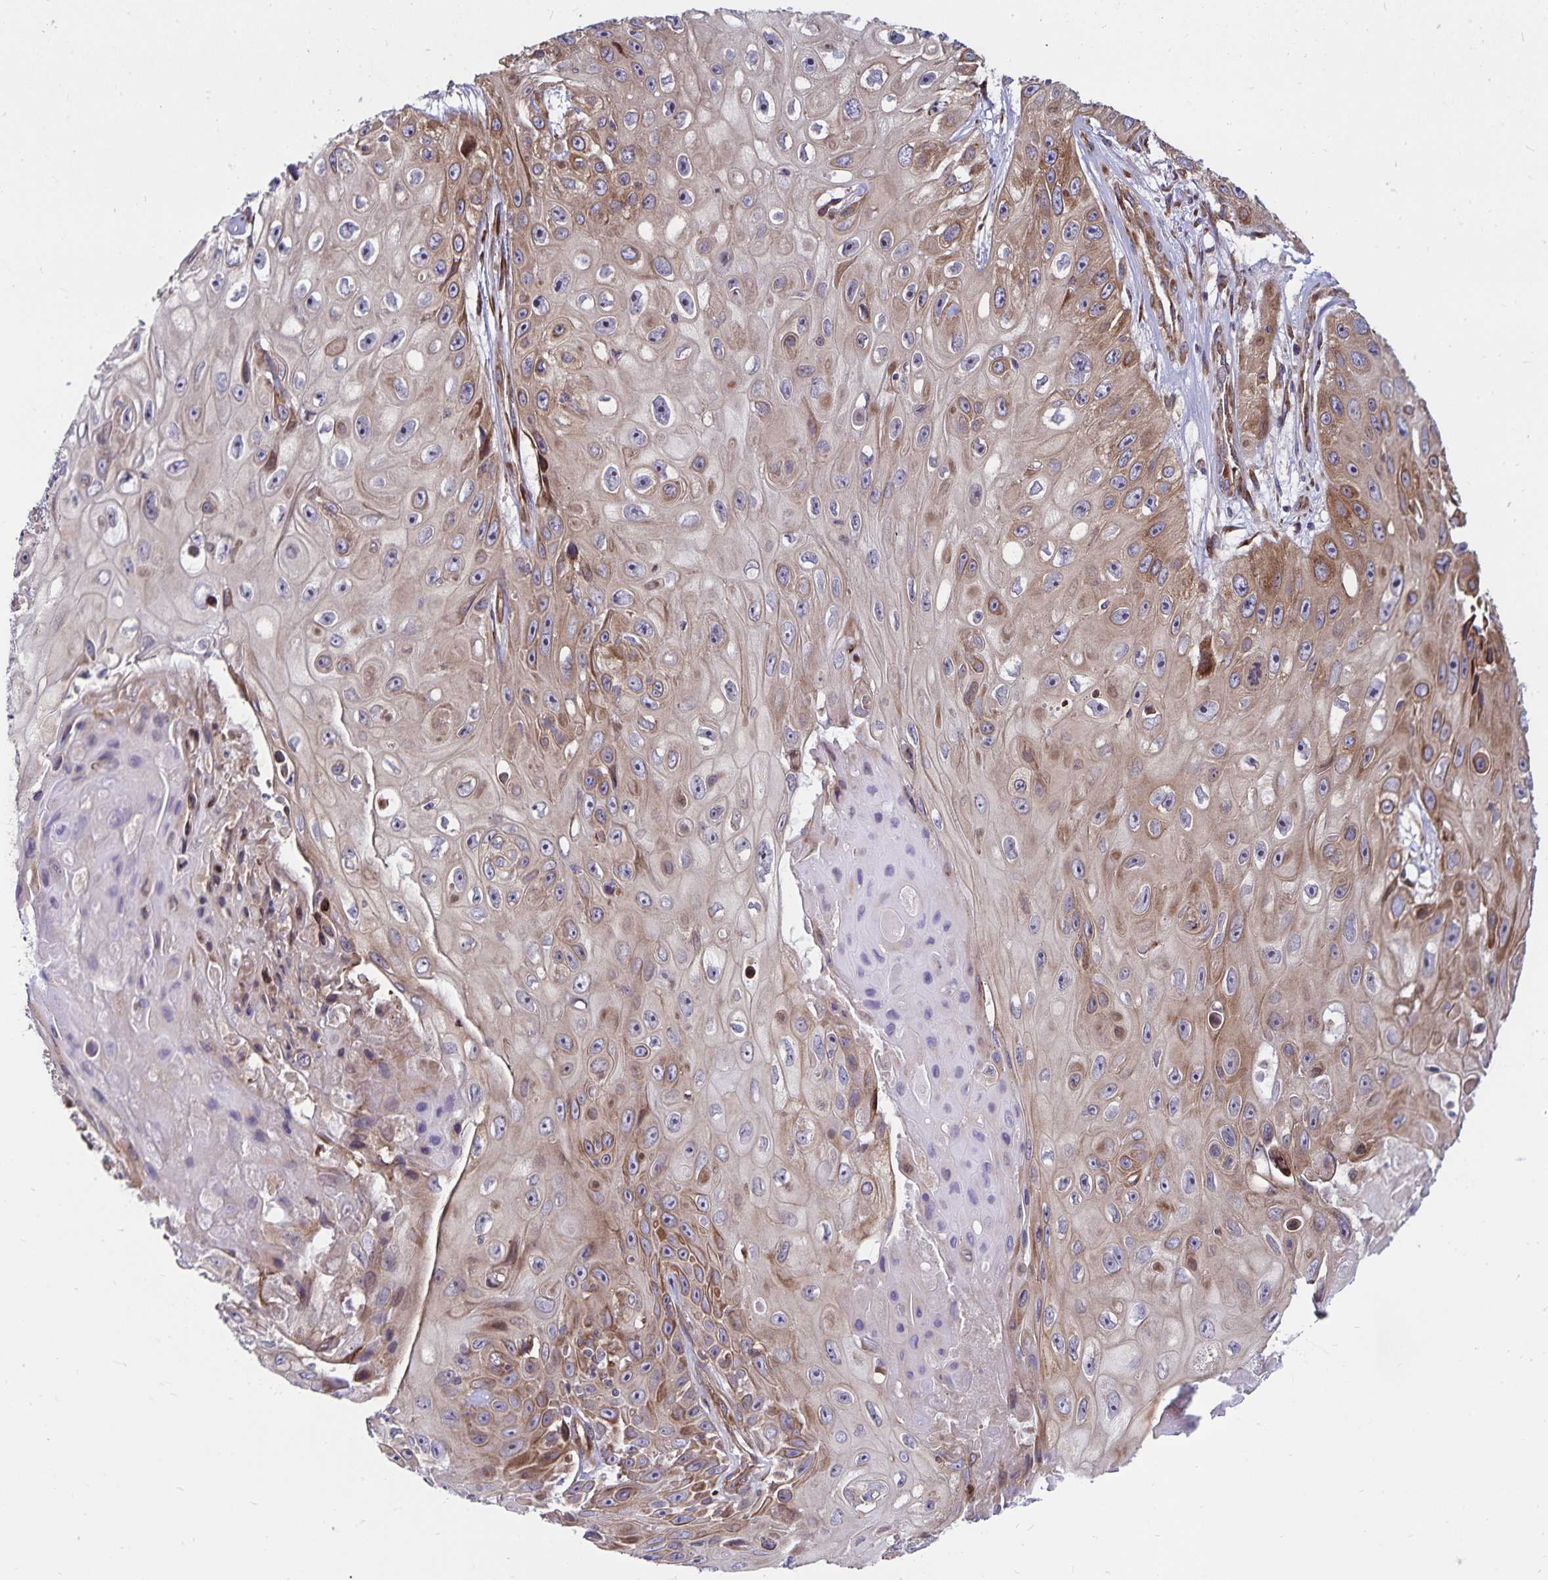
{"staining": {"intensity": "moderate", "quantity": "25%-75%", "location": "cytoplasmic/membranous"}, "tissue": "skin cancer", "cell_type": "Tumor cells", "image_type": "cancer", "snomed": [{"axis": "morphology", "description": "Squamous cell carcinoma, NOS"}, {"axis": "topography", "description": "Skin"}], "caption": "A micrograph of skin squamous cell carcinoma stained for a protein demonstrates moderate cytoplasmic/membranous brown staining in tumor cells.", "gene": "SEC62", "patient": {"sex": "male", "age": 82}}